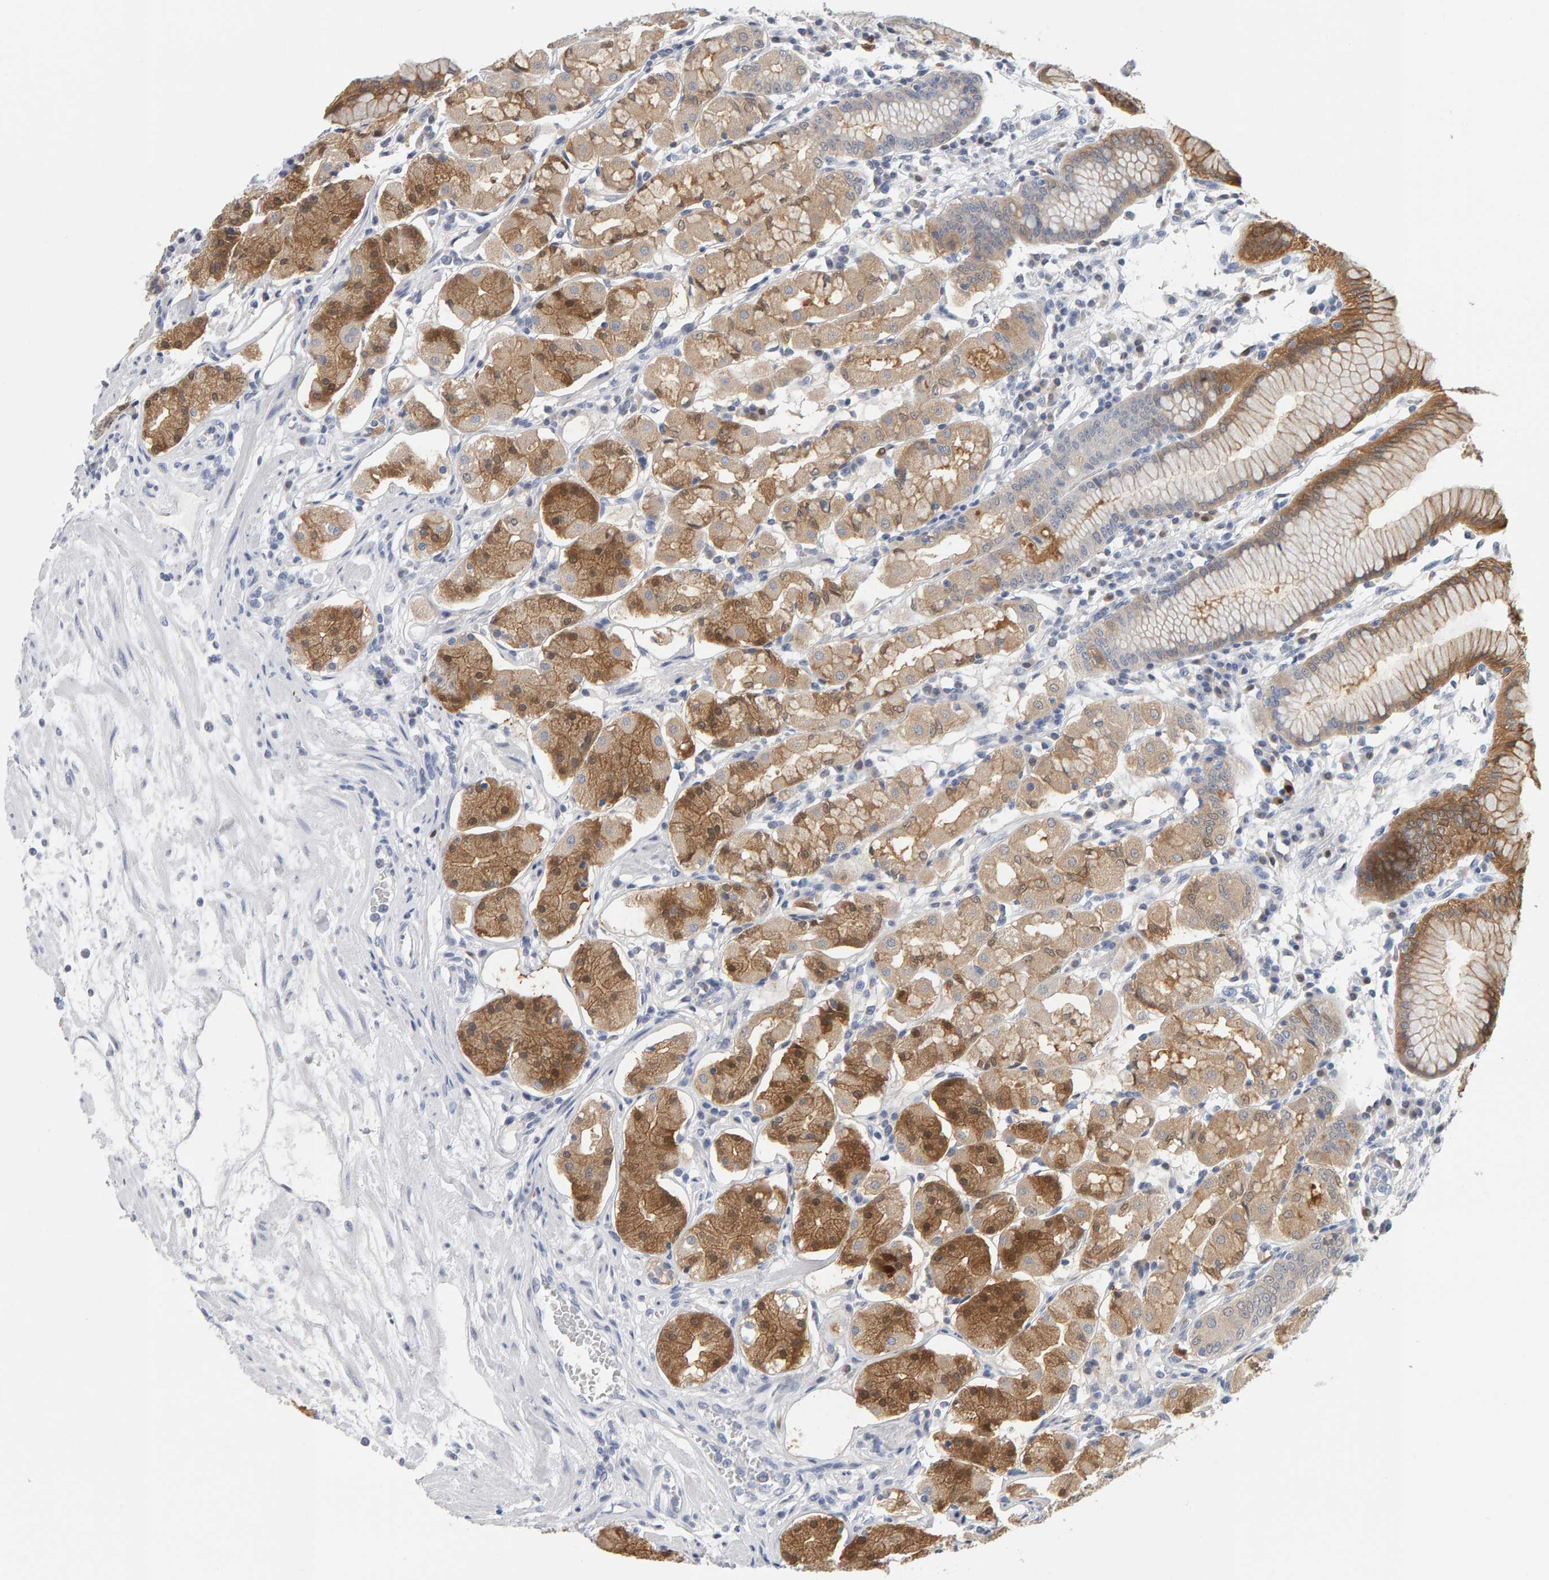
{"staining": {"intensity": "moderate", "quantity": "25%-75%", "location": "cytoplasmic/membranous"}, "tissue": "stomach", "cell_type": "Glandular cells", "image_type": "normal", "snomed": [{"axis": "morphology", "description": "Normal tissue, NOS"}, {"axis": "topography", "description": "Stomach"}, {"axis": "topography", "description": "Stomach, lower"}], "caption": "This histopathology image displays immunohistochemistry (IHC) staining of unremarkable stomach, with medium moderate cytoplasmic/membranous expression in about 25%-75% of glandular cells.", "gene": "CTH", "patient": {"sex": "female", "age": 56}}